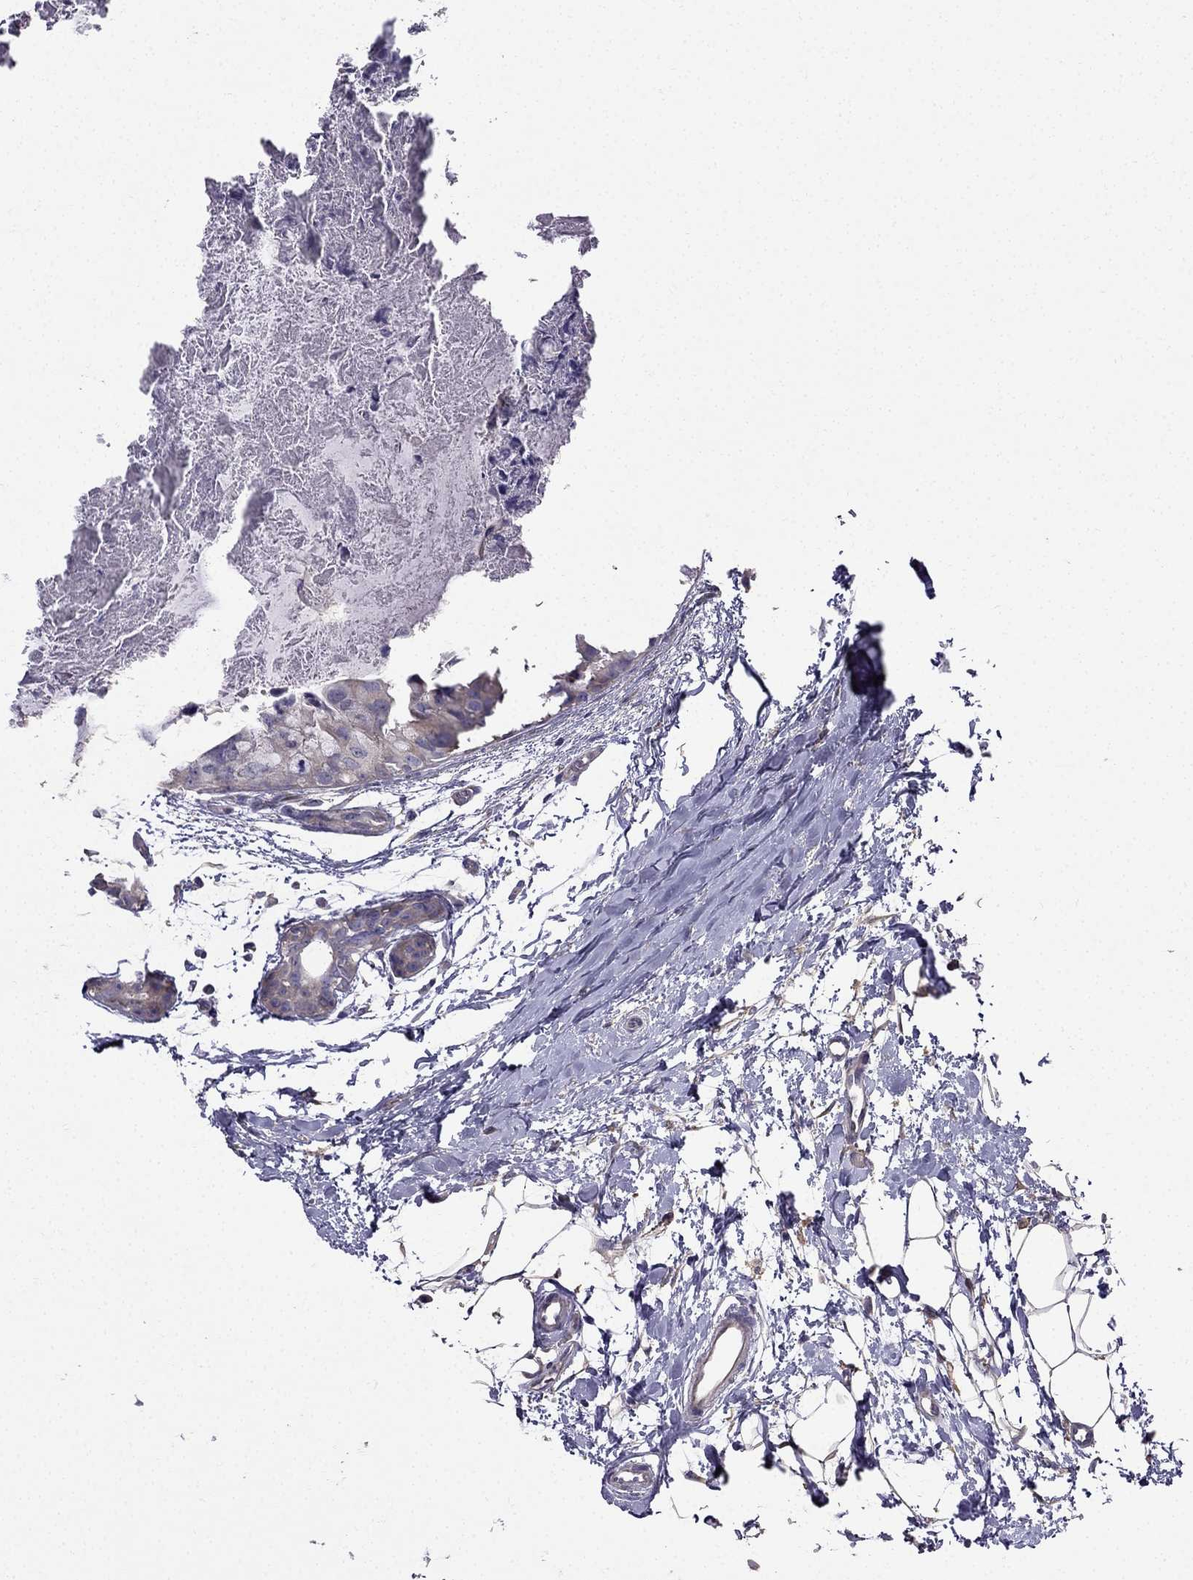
{"staining": {"intensity": "weak", "quantity": "<25%", "location": "cytoplasmic/membranous"}, "tissue": "breast cancer", "cell_type": "Tumor cells", "image_type": "cancer", "snomed": [{"axis": "morphology", "description": "Normal tissue, NOS"}, {"axis": "morphology", "description": "Duct carcinoma"}, {"axis": "topography", "description": "Breast"}], "caption": "Immunohistochemical staining of breast cancer displays no significant positivity in tumor cells. Brightfield microscopy of IHC stained with DAB (3,3'-diaminobenzidine) (brown) and hematoxylin (blue), captured at high magnification.", "gene": "AS3MT", "patient": {"sex": "female", "age": 40}}